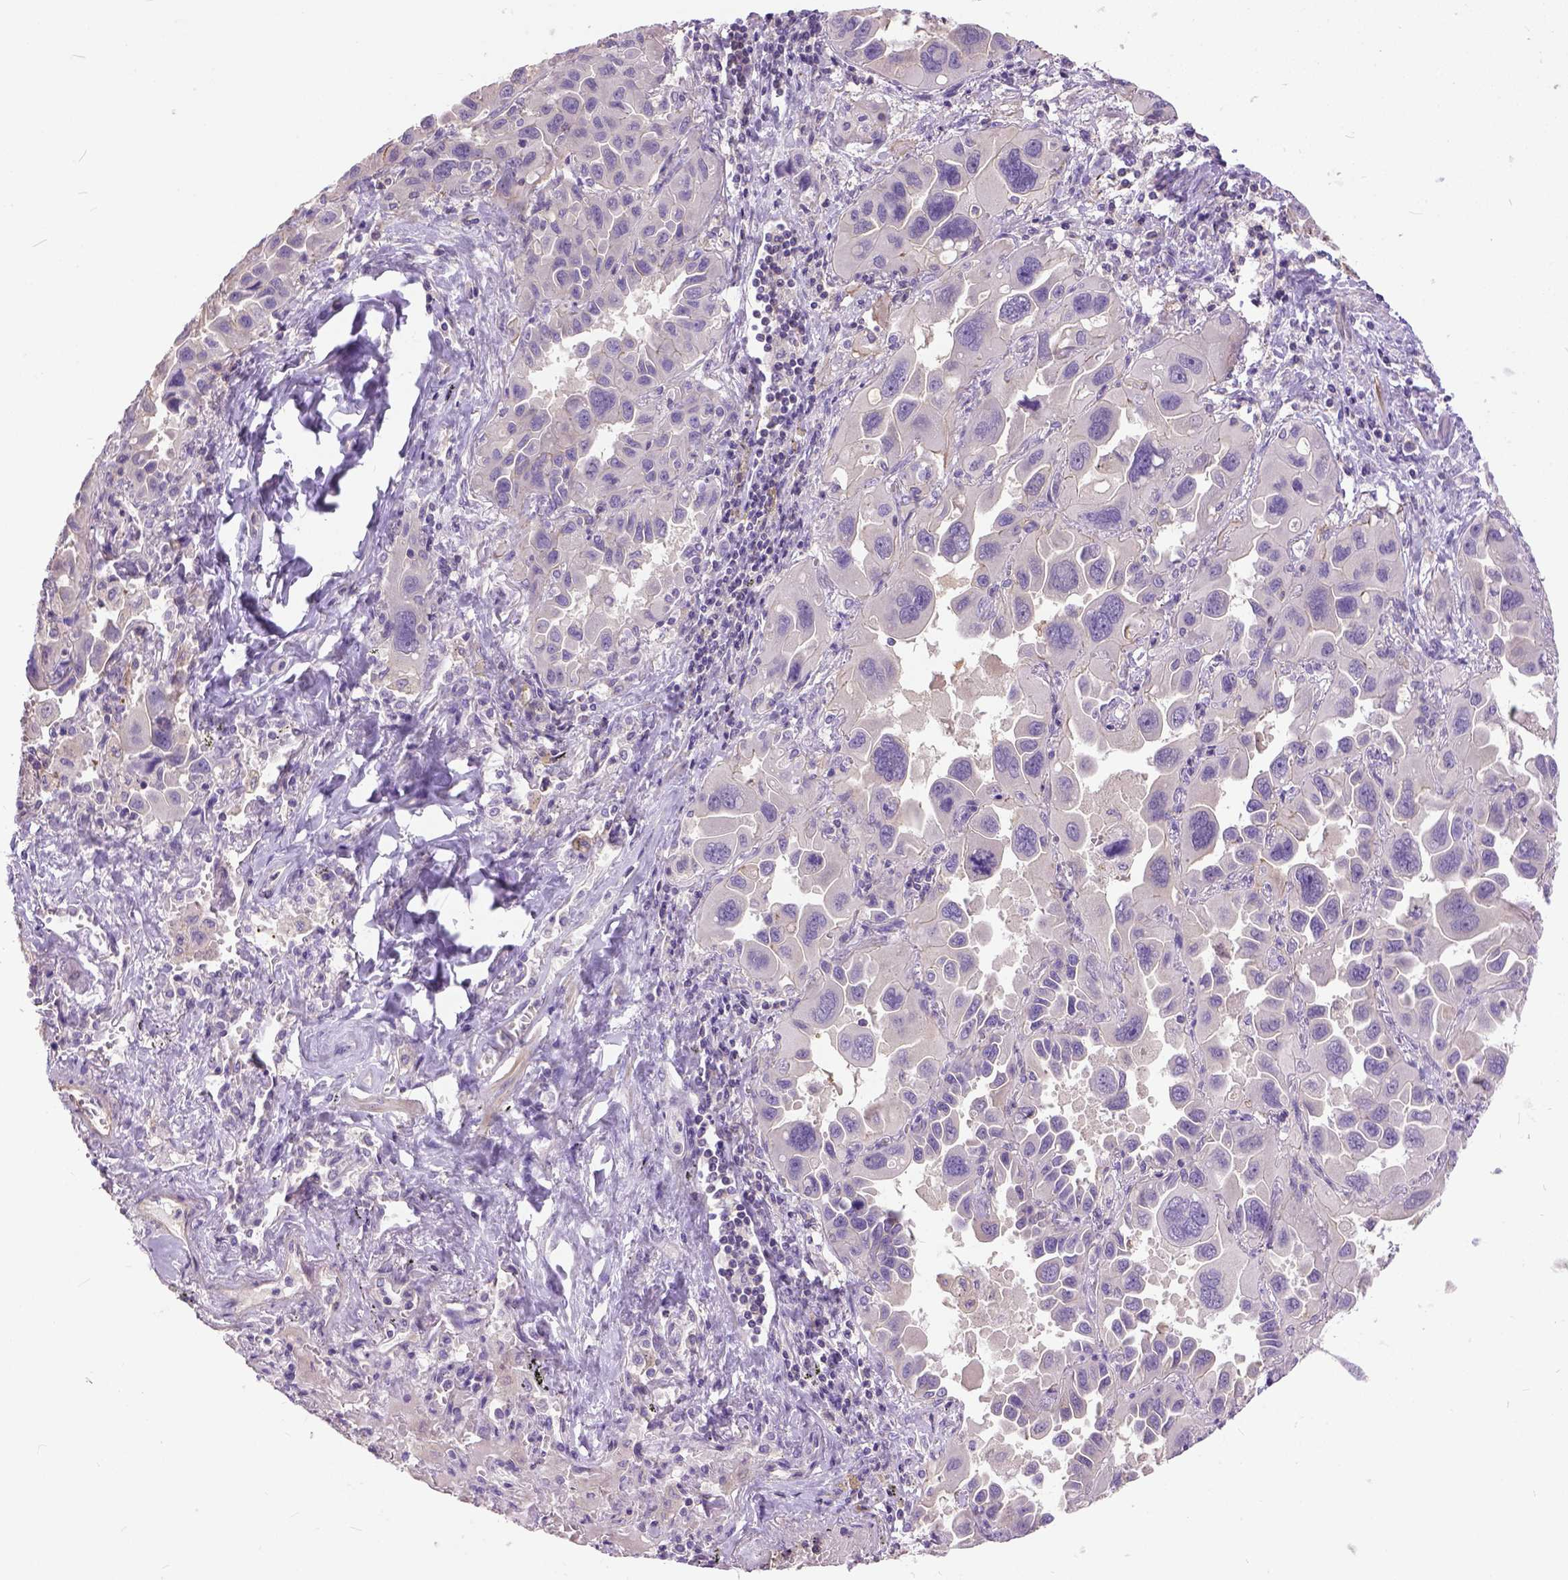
{"staining": {"intensity": "negative", "quantity": "none", "location": "none"}, "tissue": "lung cancer", "cell_type": "Tumor cells", "image_type": "cancer", "snomed": [{"axis": "morphology", "description": "Adenocarcinoma, NOS"}, {"axis": "topography", "description": "Lung"}], "caption": "The micrograph demonstrates no significant expression in tumor cells of lung adenocarcinoma.", "gene": "BANF2", "patient": {"sex": "male", "age": 64}}